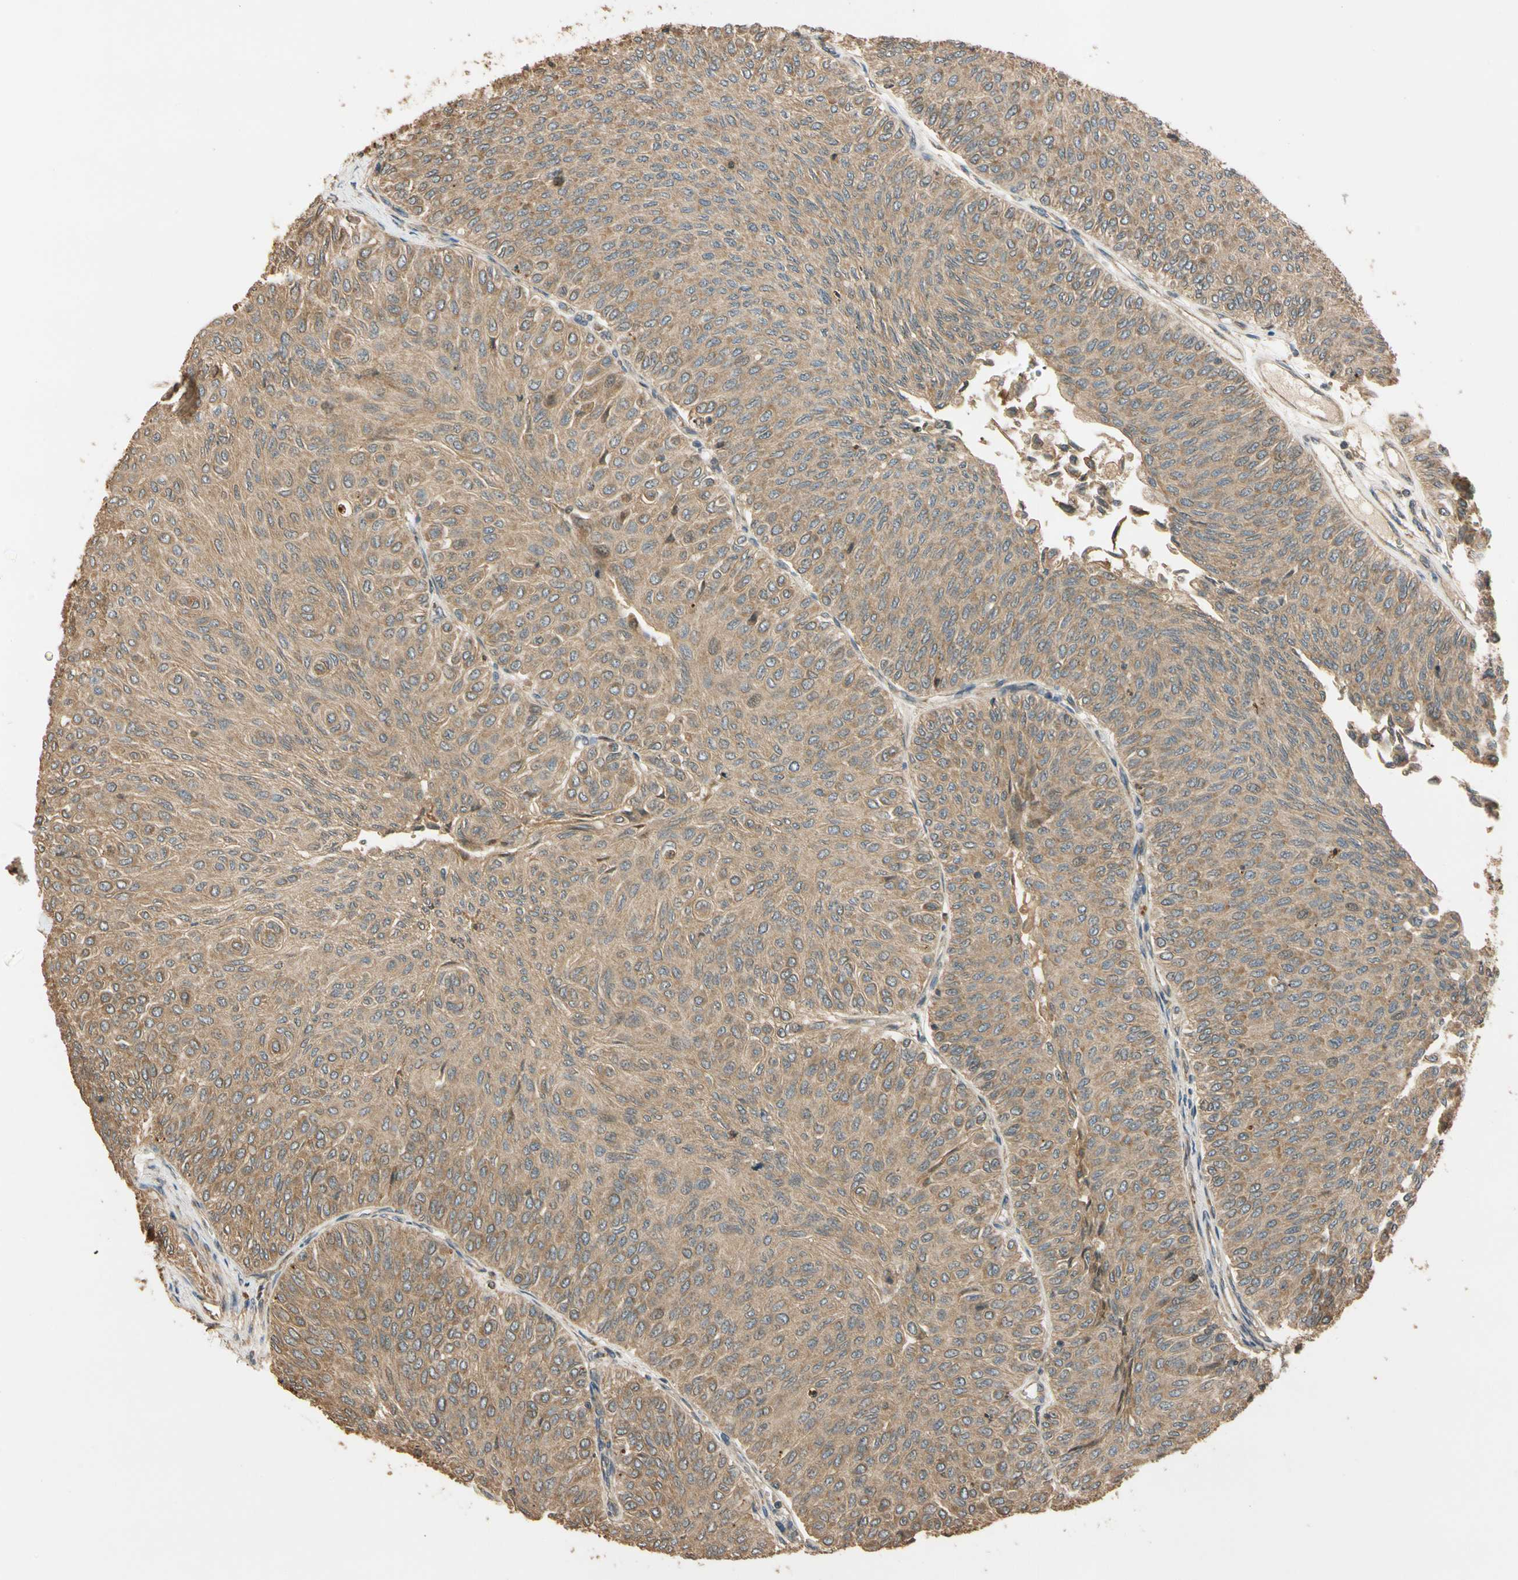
{"staining": {"intensity": "moderate", "quantity": ">75%", "location": "cytoplasmic/membranous"}, "tissue": "urothelial cancer", "cell_type": "Tumor cells", "image_type": "cancer", "snomed": [{"axis": "morphology", "description": "Urothelial carcinoma, Low grade"}, {"axis": "topography", "description": "Urinary bladder"}], "caption": "Protein staining of urothelial cancer tissue exhibits moderate cytoplasmic/membranous positivity in about >75% of tumor cells.", "gene": "MGRN1", "patient": {"sex": "male", "age": 78}}